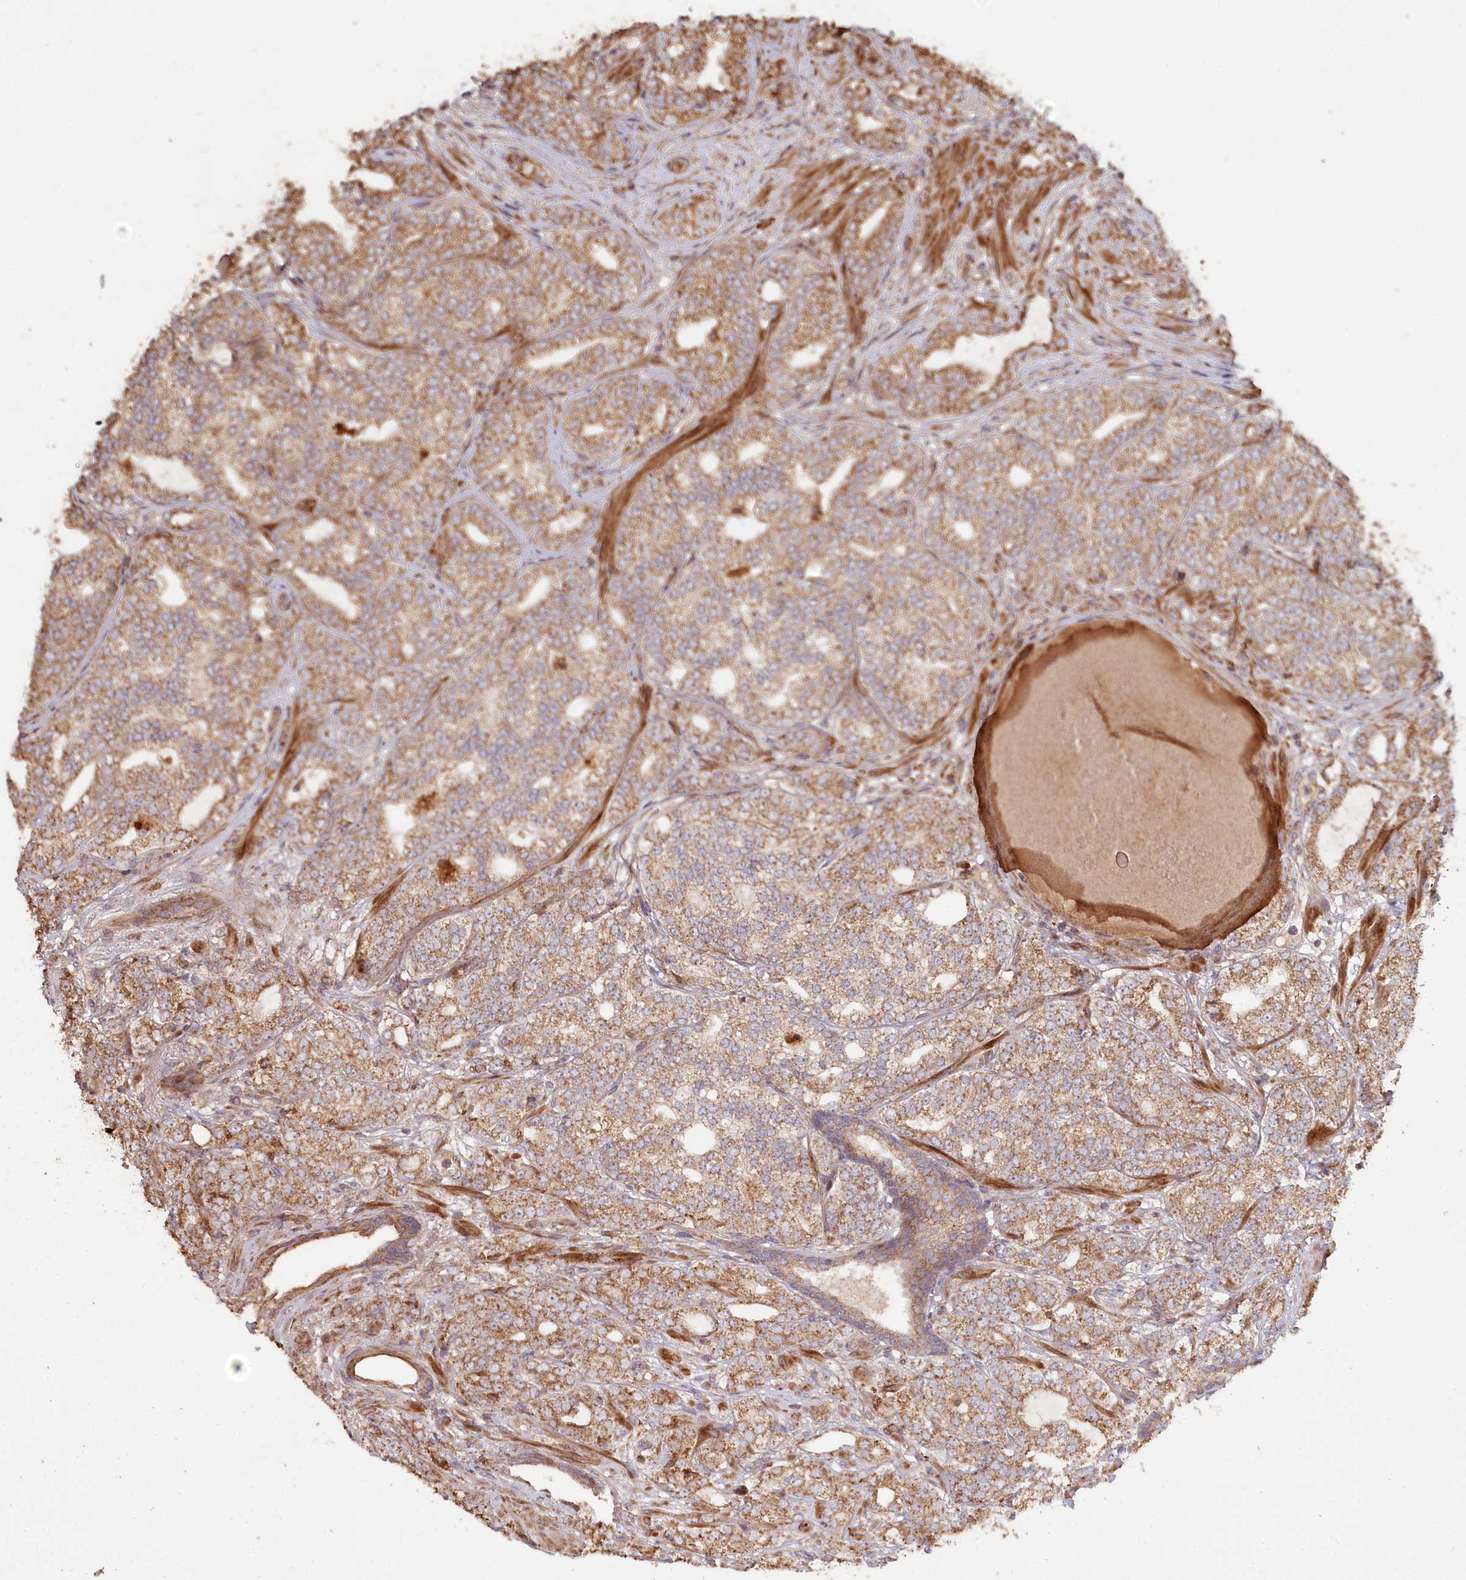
{"staining": {"intensity": "moderate", "quantity": ">75%", "location": "cytoplasmic/membranous"}, "tissue": "prostate cancer", "cell_type": "Tumor cells", "image_type": "cancer", "snomed": [{"axis": "morphology", "description": "Adenocarcinoma, High grade"}, {"axis": "topography", "description": "Prostate"}], "caption": "Protein staining by IHC displays moderate cytoplasmic/membranous positivity in about >75% of tumor cells in prostate cancer. Using DAB (3,3'-diaminobenzidine) (brown) and hematoxylin (blue) stains, captured at high magnification using brightfield microscopy.", "gene": "HAL", "patient": {"sex": "male", "age": 64}}